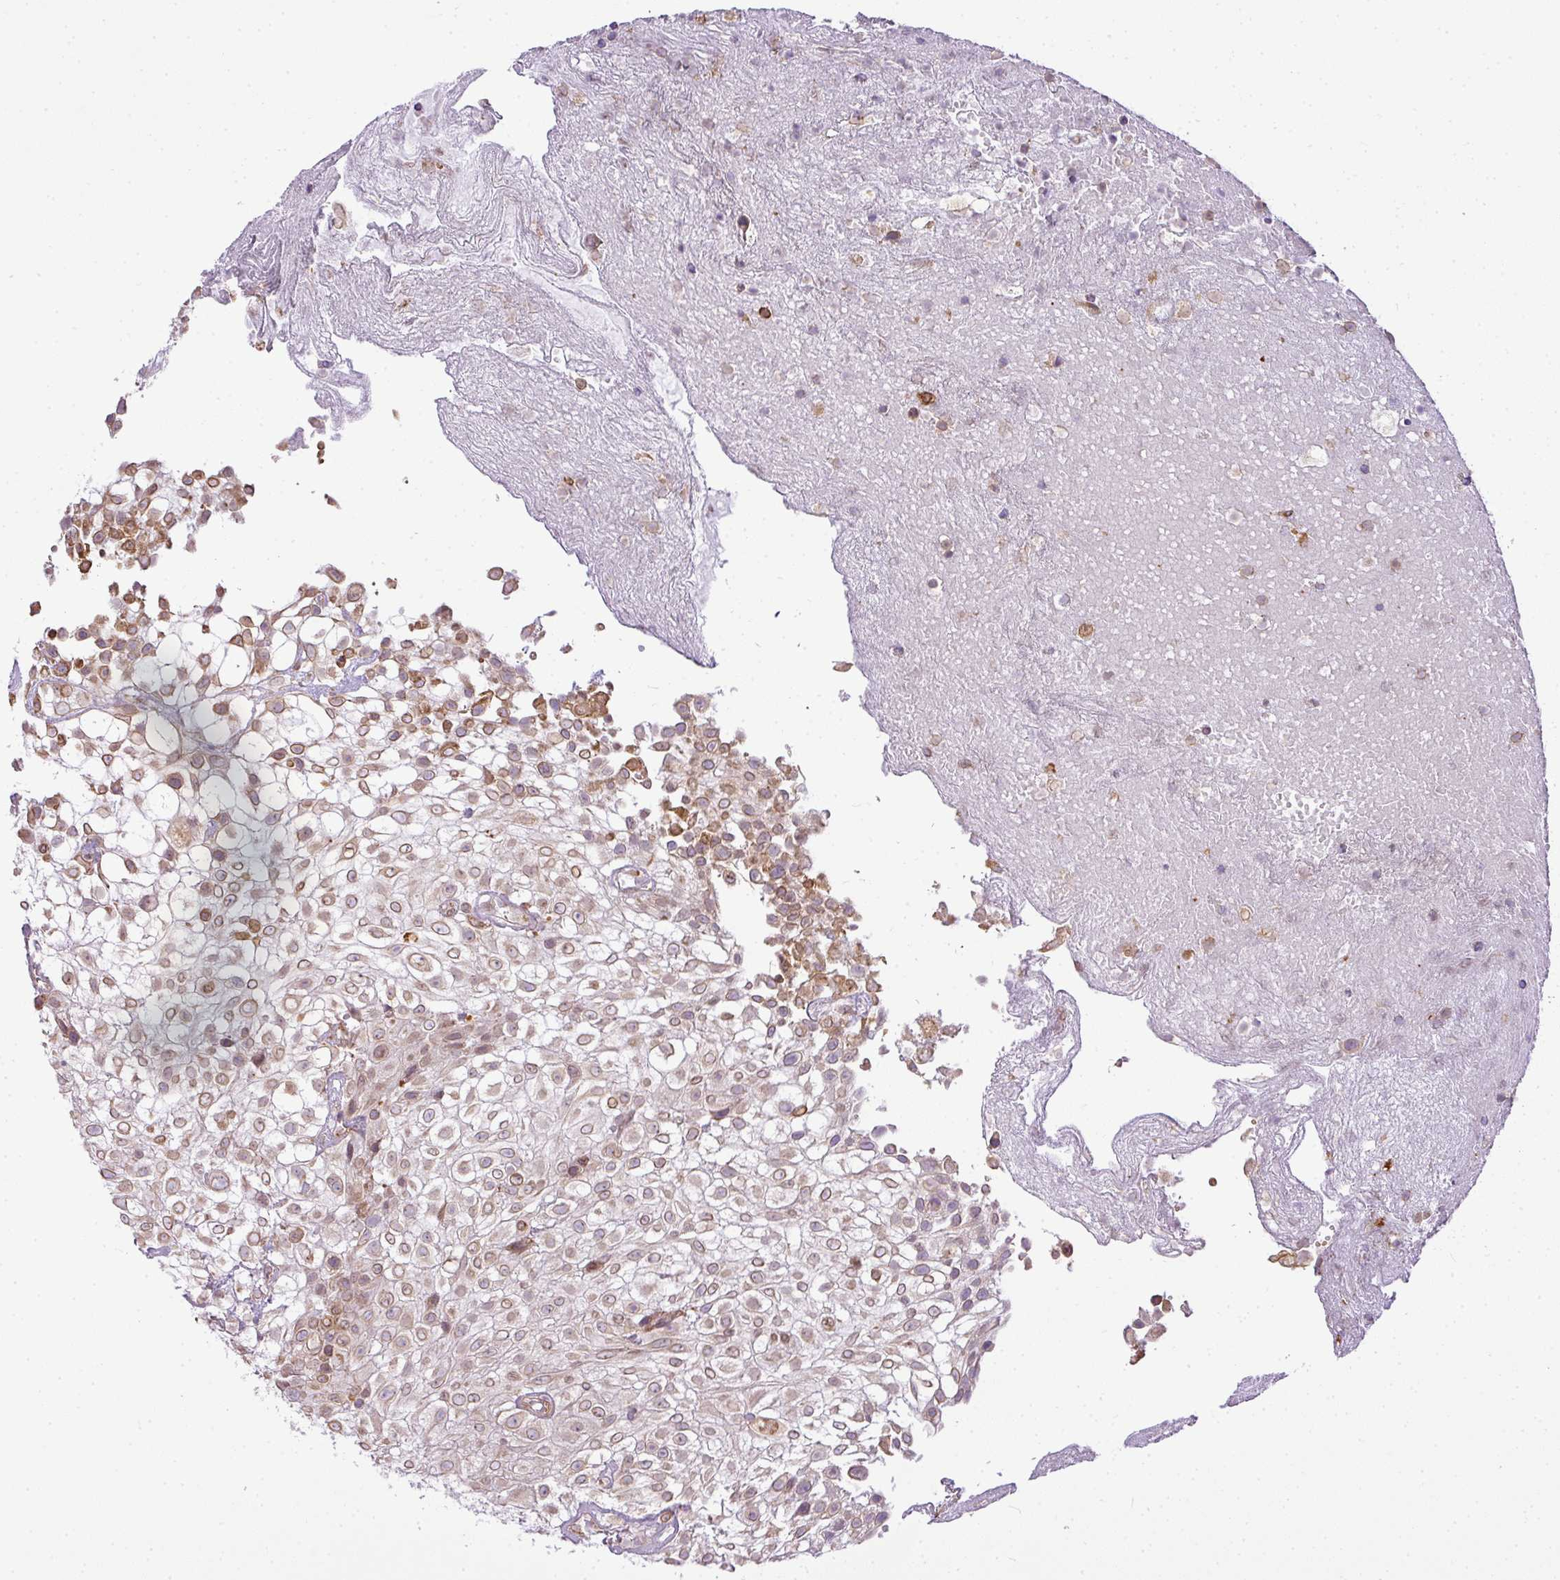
{"staining": {"intensity": "moderate", "quantity": "25%-75%", "location": "cytoplasmic/membranous,nuclear"}, "tissue": "urothelial cancer", "cell_type": "Tumor cells", "image_type": "cancer", "snomed": [{"axis": "morphology", "description": "Urothelial carcinoma, High grade"}, {"axis": "topography", "description": "Urinary bladder"}], "caption": "Protein expression analysis of urothelial cancer demonstrates moderate cytoplasmic/membranous and nuclear staining in about 25%-75% of tumor cells.", "gene": "COX18", "patient": {"sex": "male", "age": 56}}